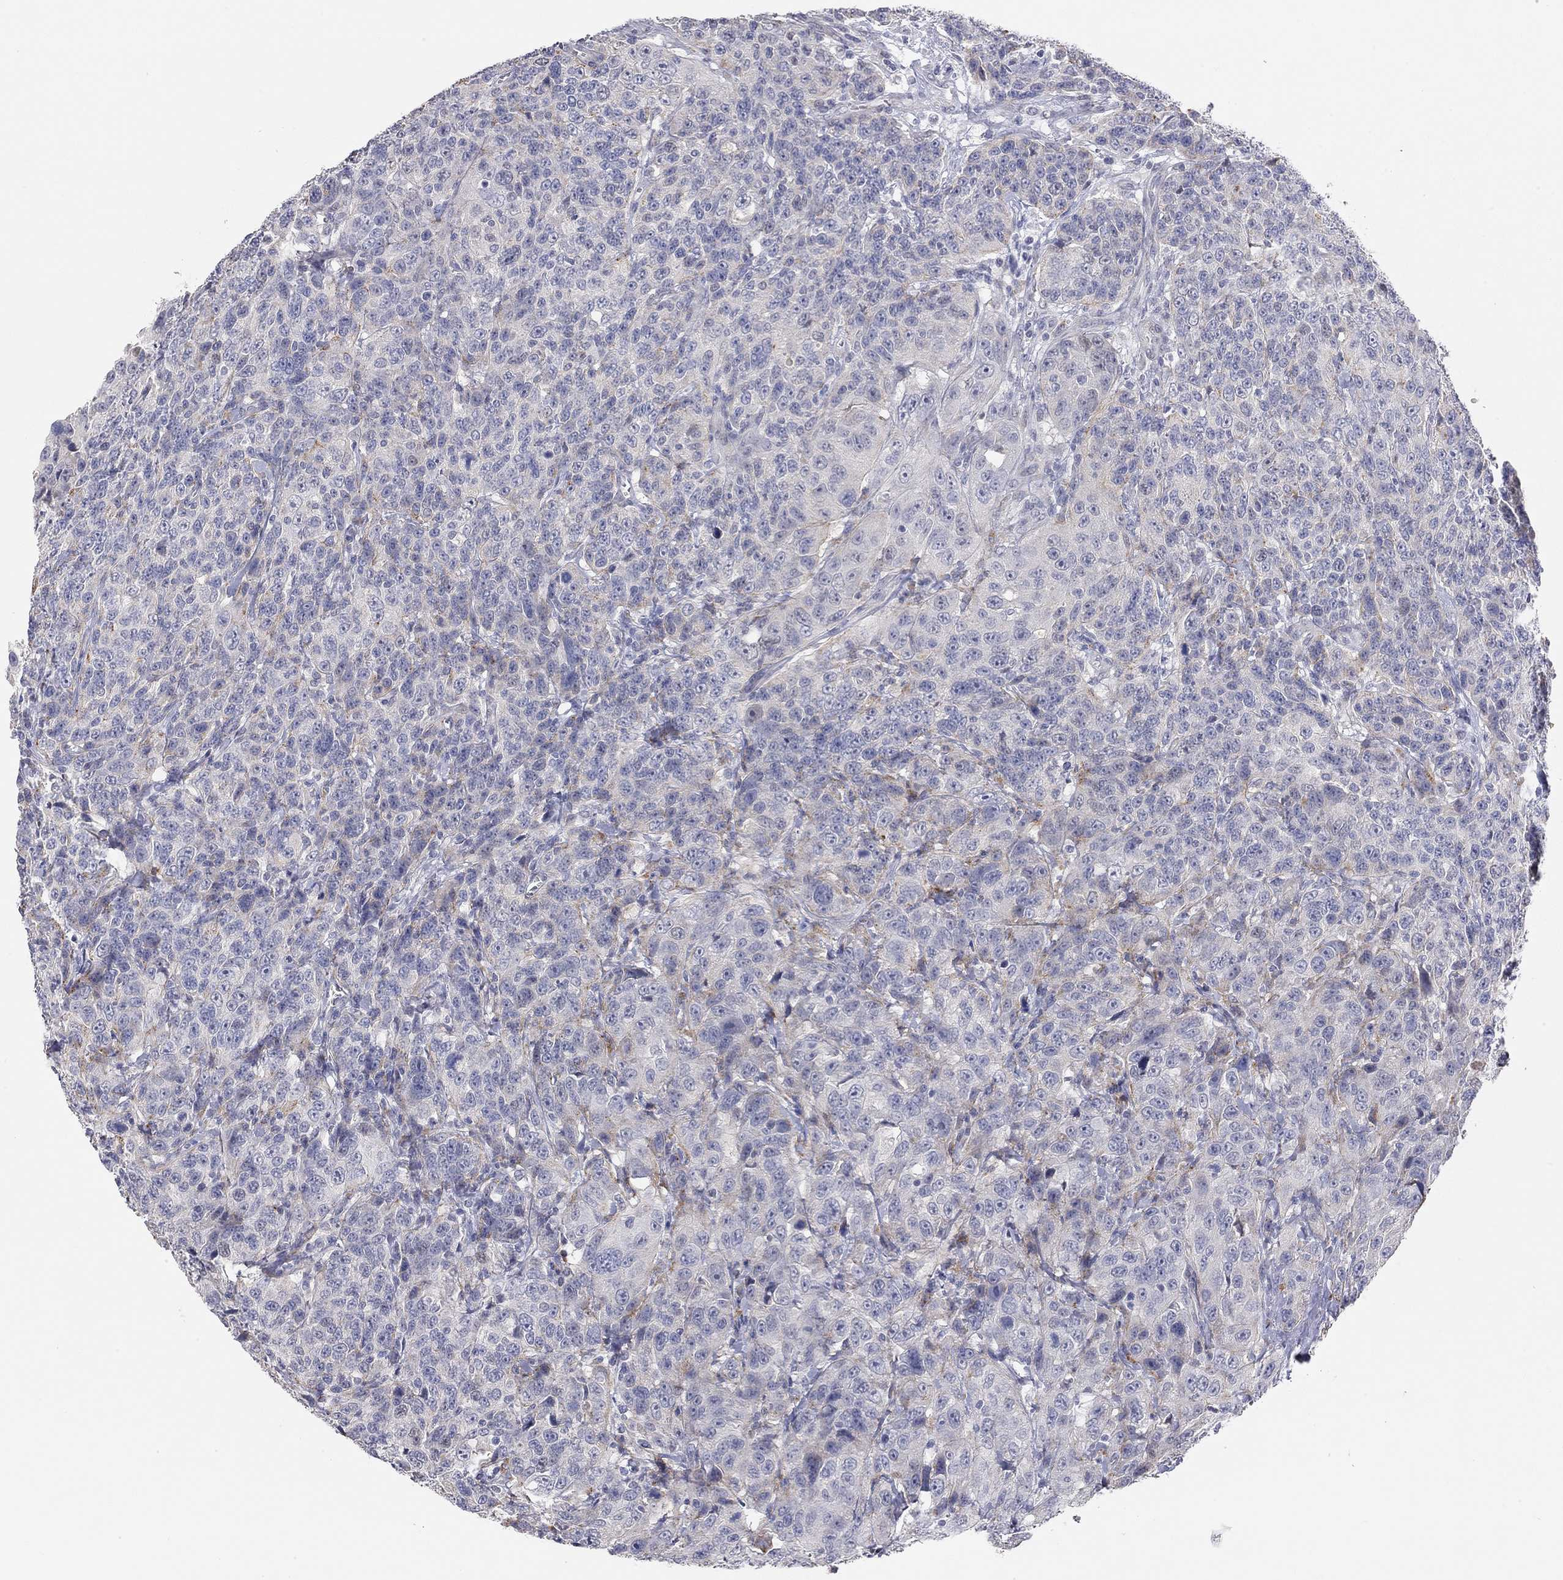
{"staining": {"intensity": "negative", "quantity": "none", "location": "none"}, "tissue": "urothelial cancer", "cell_type": "Tumor cells", "image_type": "cancer", "snomed": [{"axis": "morphology", "description": "Urothelial carcinoma, NOS"}, {"axis": "morphology", "description": "Urothelial carcinoma, High grade"}, {"axis": "topography", "description": "Urinary bladder"}], "caption": "The IHC photomicrograph has no significant positivity in tumor cells of urothelial cancer tissue.", "gene": "PAPSS2", "patient": {"sex": "female", "age": 73}}